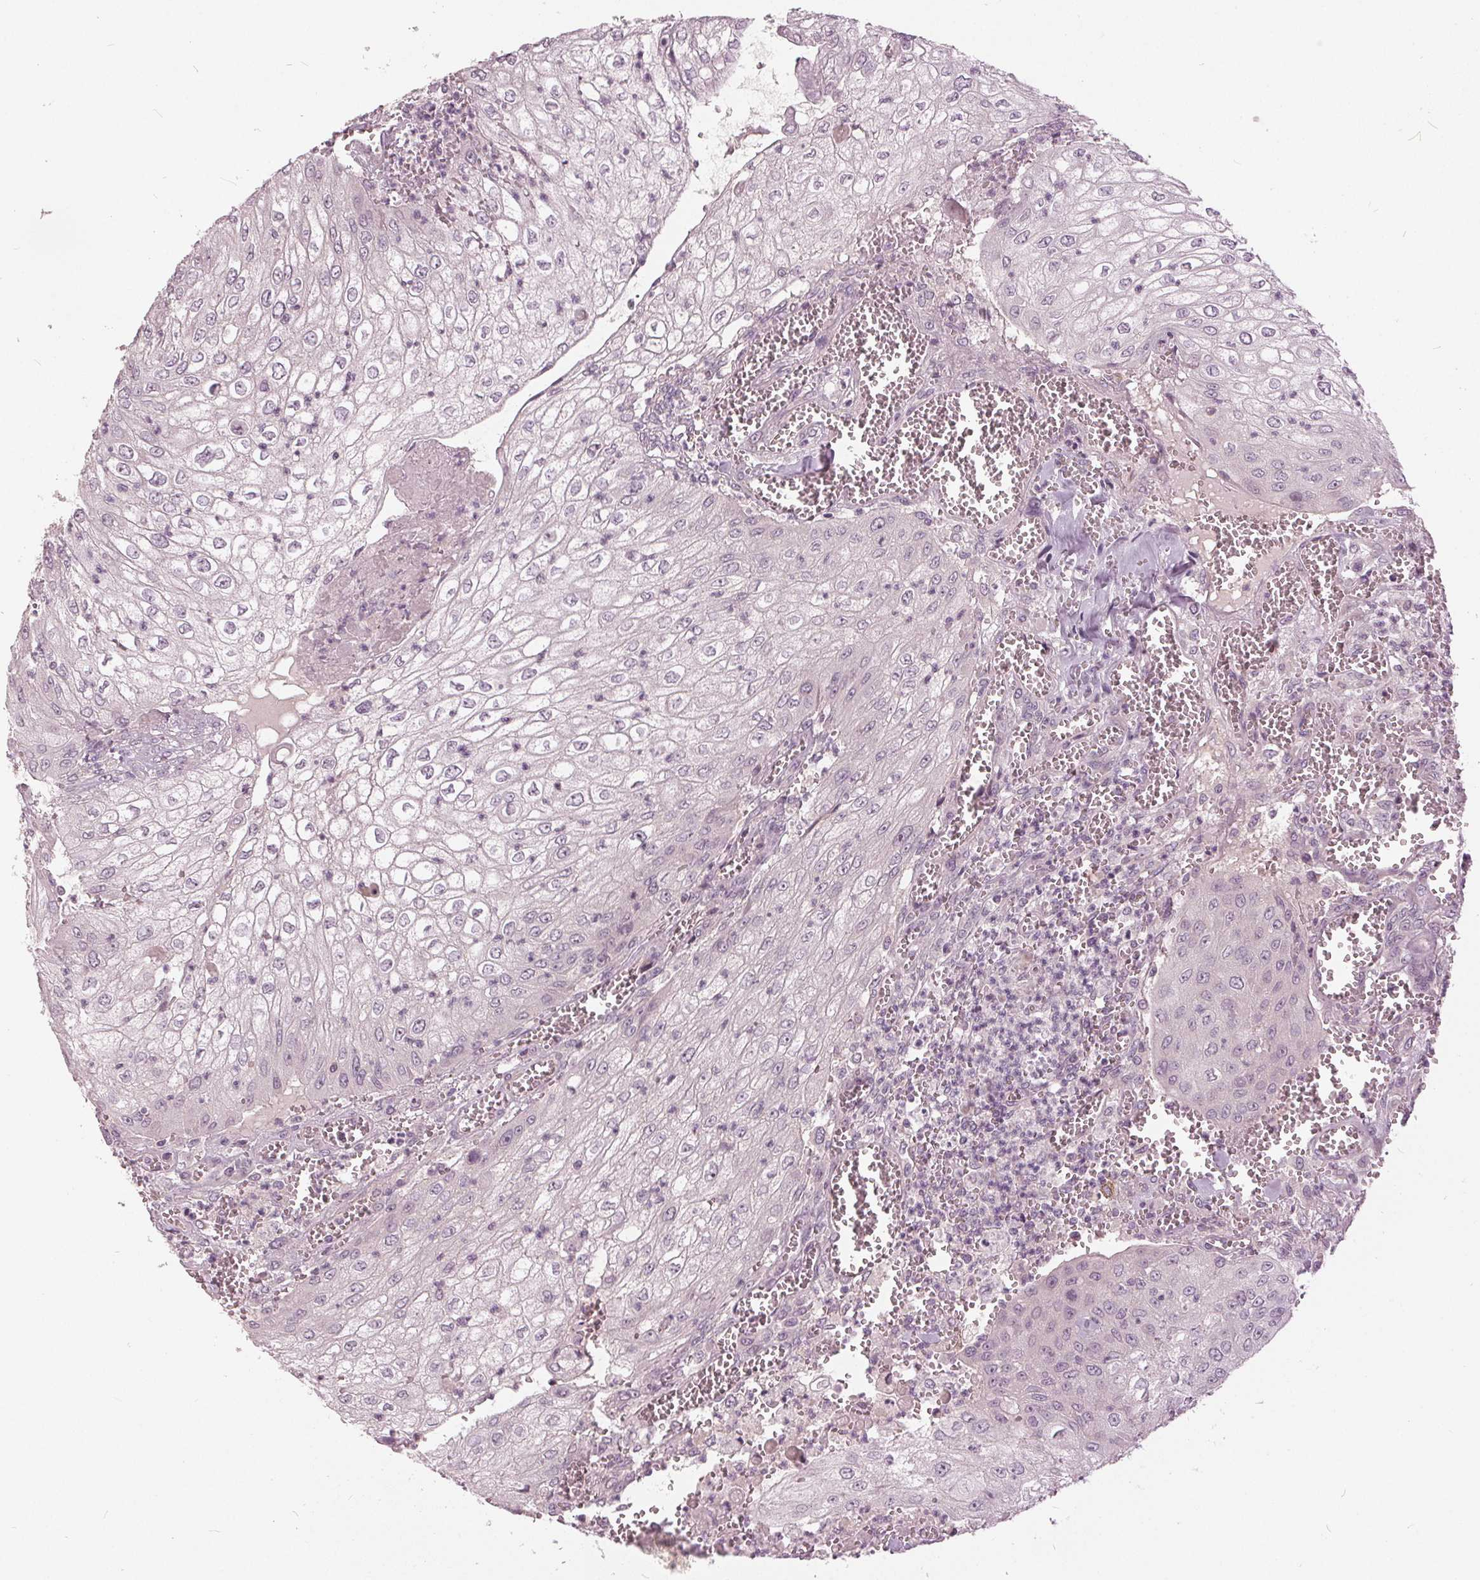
{"staining": {"intensity": "negative", "quantity": "none", "location": "none"}, "tissue": "urothelial cancer", "cell_type": "Tumor cells", "image_type": "cancer", "snomed": [{"axis": "morphology", "description": "Urothelial carcinoma, High grade"}, {"axis": "topography", "description": "Urinary bladder"}], "caption": "Tumor cells are negative for brown protein staining in urothelial carcinoma (high-grade).", "gene": "KLK13", "patient": {"sex": "male", "age": 62}}